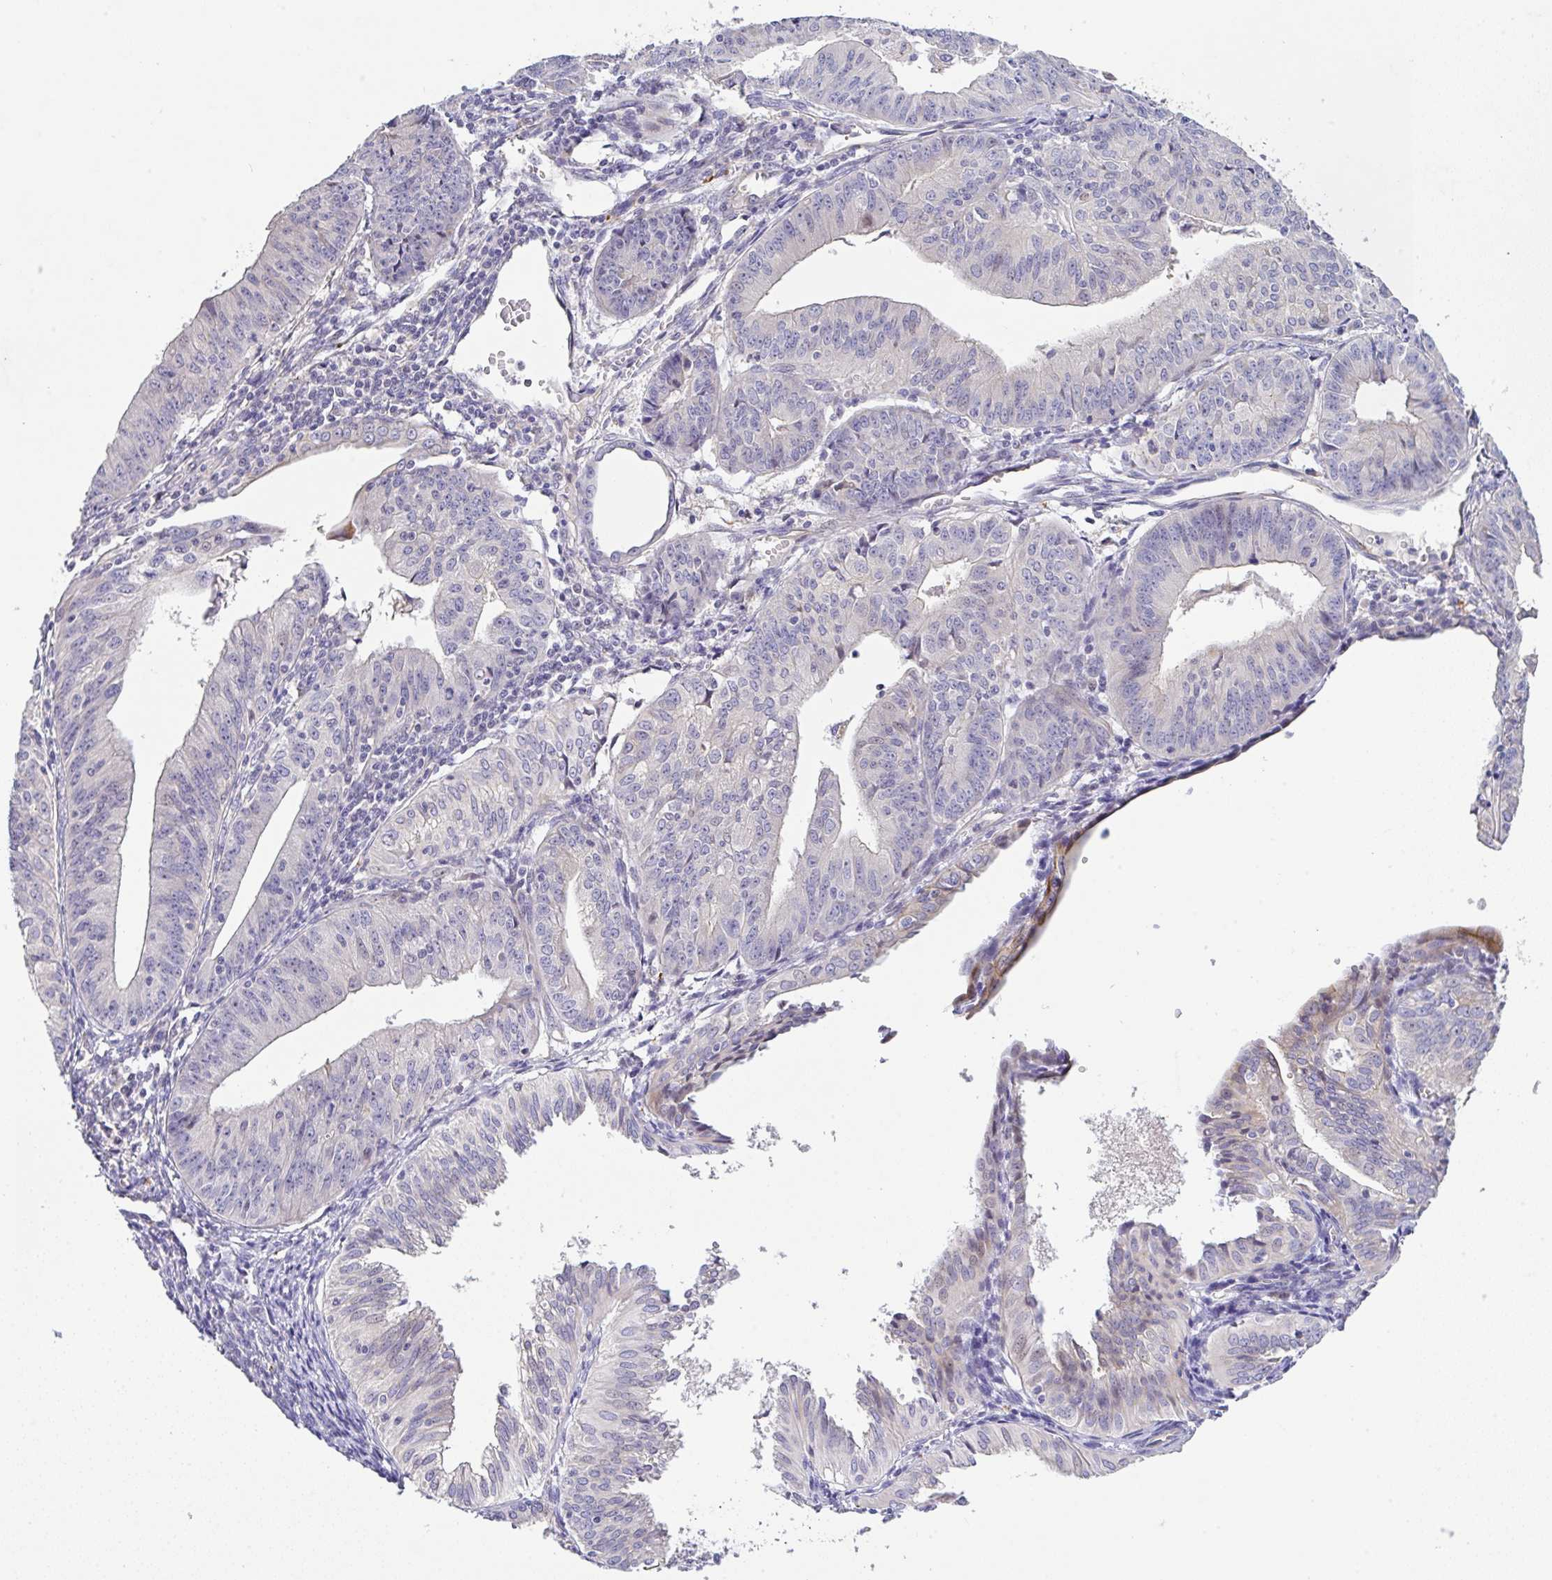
{"staining": {"intensity": "negative", "quantity": "none", "location": "none"}, "tissue": "endometrial cancer", "cell_type": "Tumor cells", "image_type": "cancer", "snomed": [{"axis": "morphology", "description": "Adenocarcinoma, NOS"}, {"axis": "topography", "description": "Endometrium"}], "caption": "IHC of human adenocarcinoma (endometrial) exhibits no positivity in tumor cells.", "gene": "EPN3", "patient": {"sex": "female", "age": 56}}